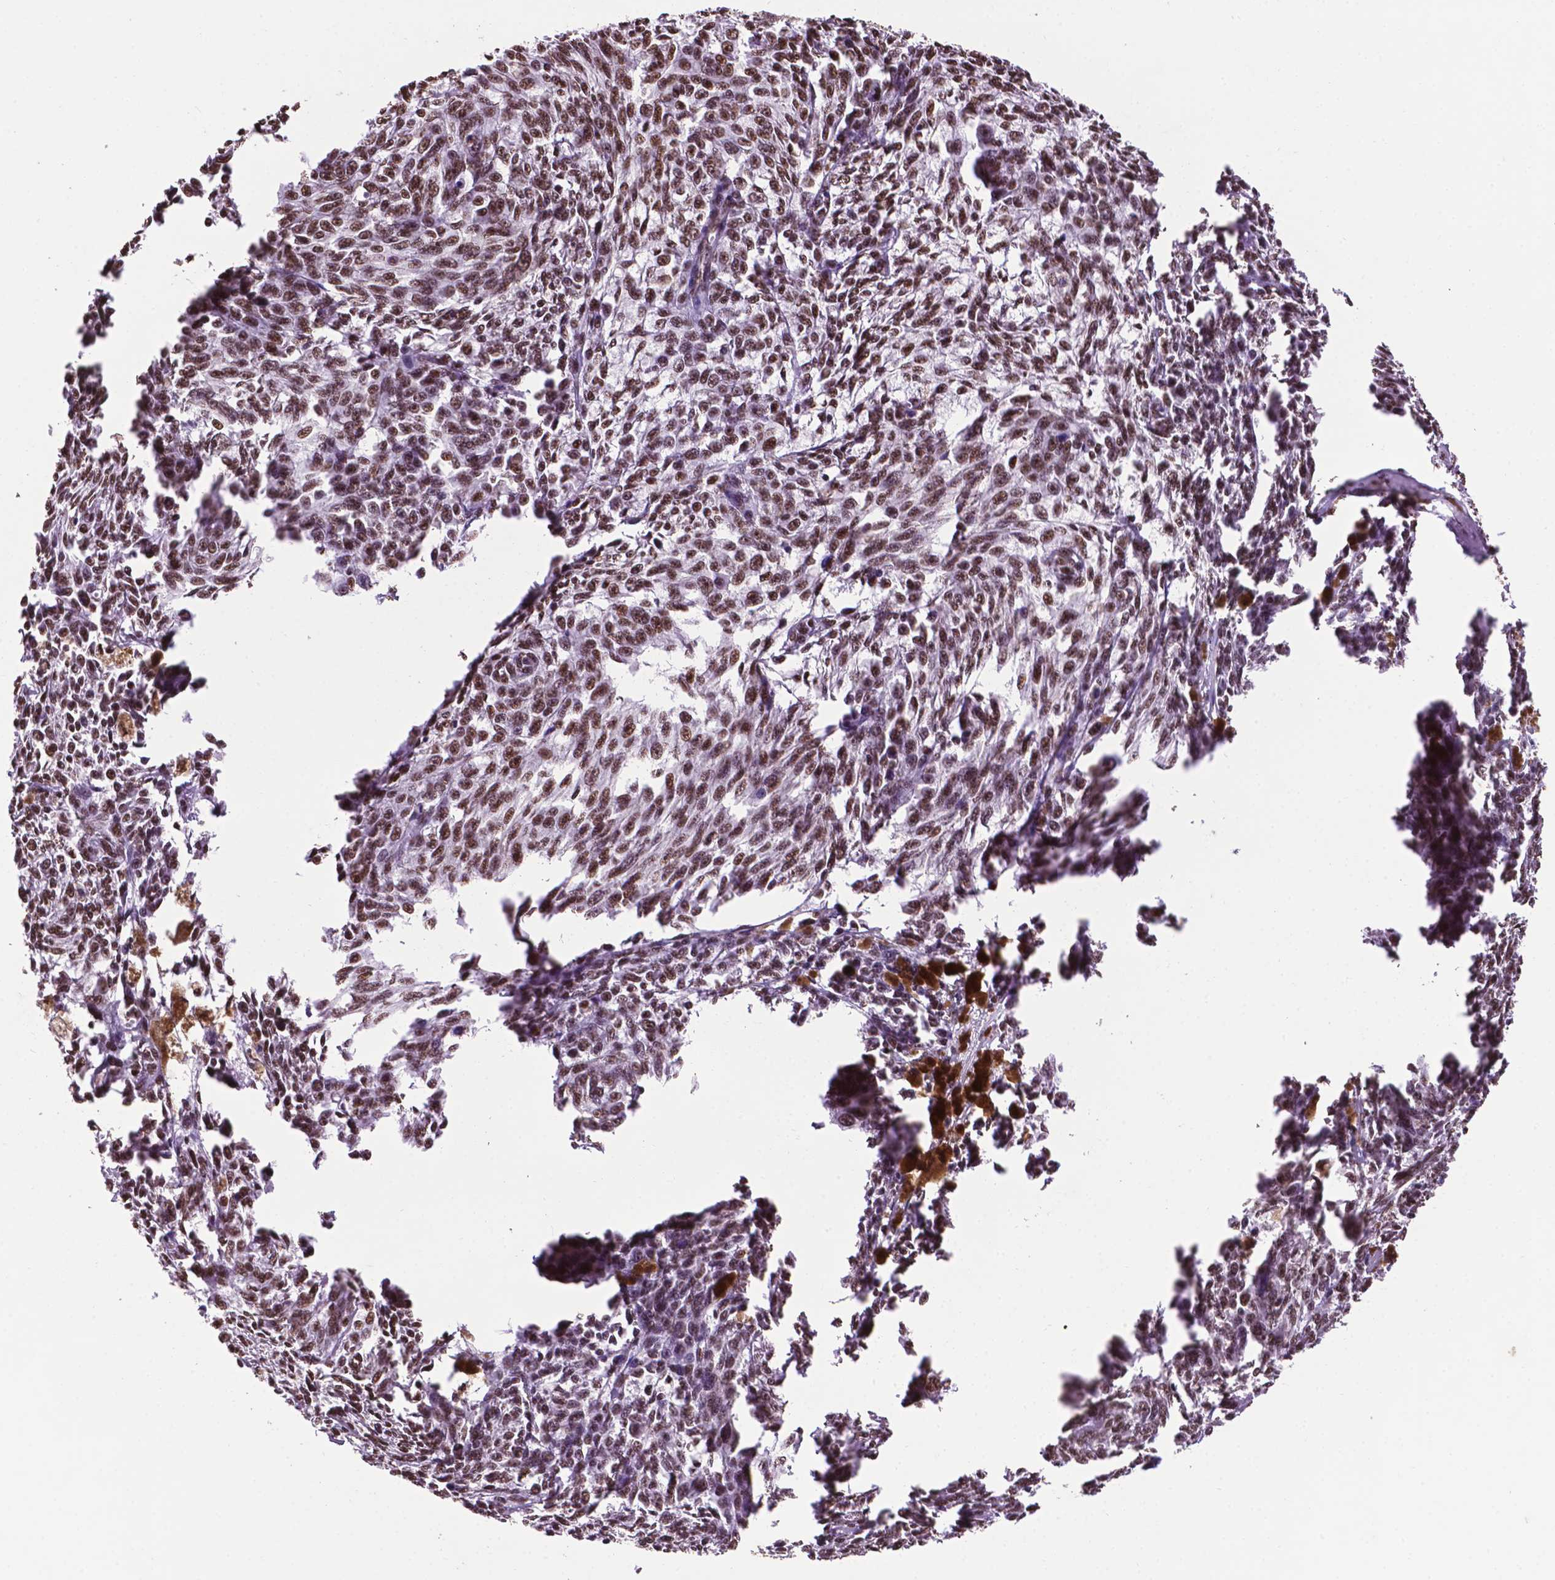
{"staining": {"intensity": "moderate", "quantity": ">75%", "location": "nuclear"}, "tissue": "melanoma", "cell_type": "Tumor cells", "image_type": "cancer", "snomed": [{"axis": "morphology", "description": "Malignant melanoma, NOS"}, {"axis": "topography", "description": "Skin"}], "caption": "Immunohistochemical staining of human melanoma displays medium levels of moderate nuclear expression in approximately >75% of tumor cells. (brown staining indicates protein expression, while blue staining denotes nuclei).", "gene": "CCAR2", "patient": {"sex": "female", "age": 34}}